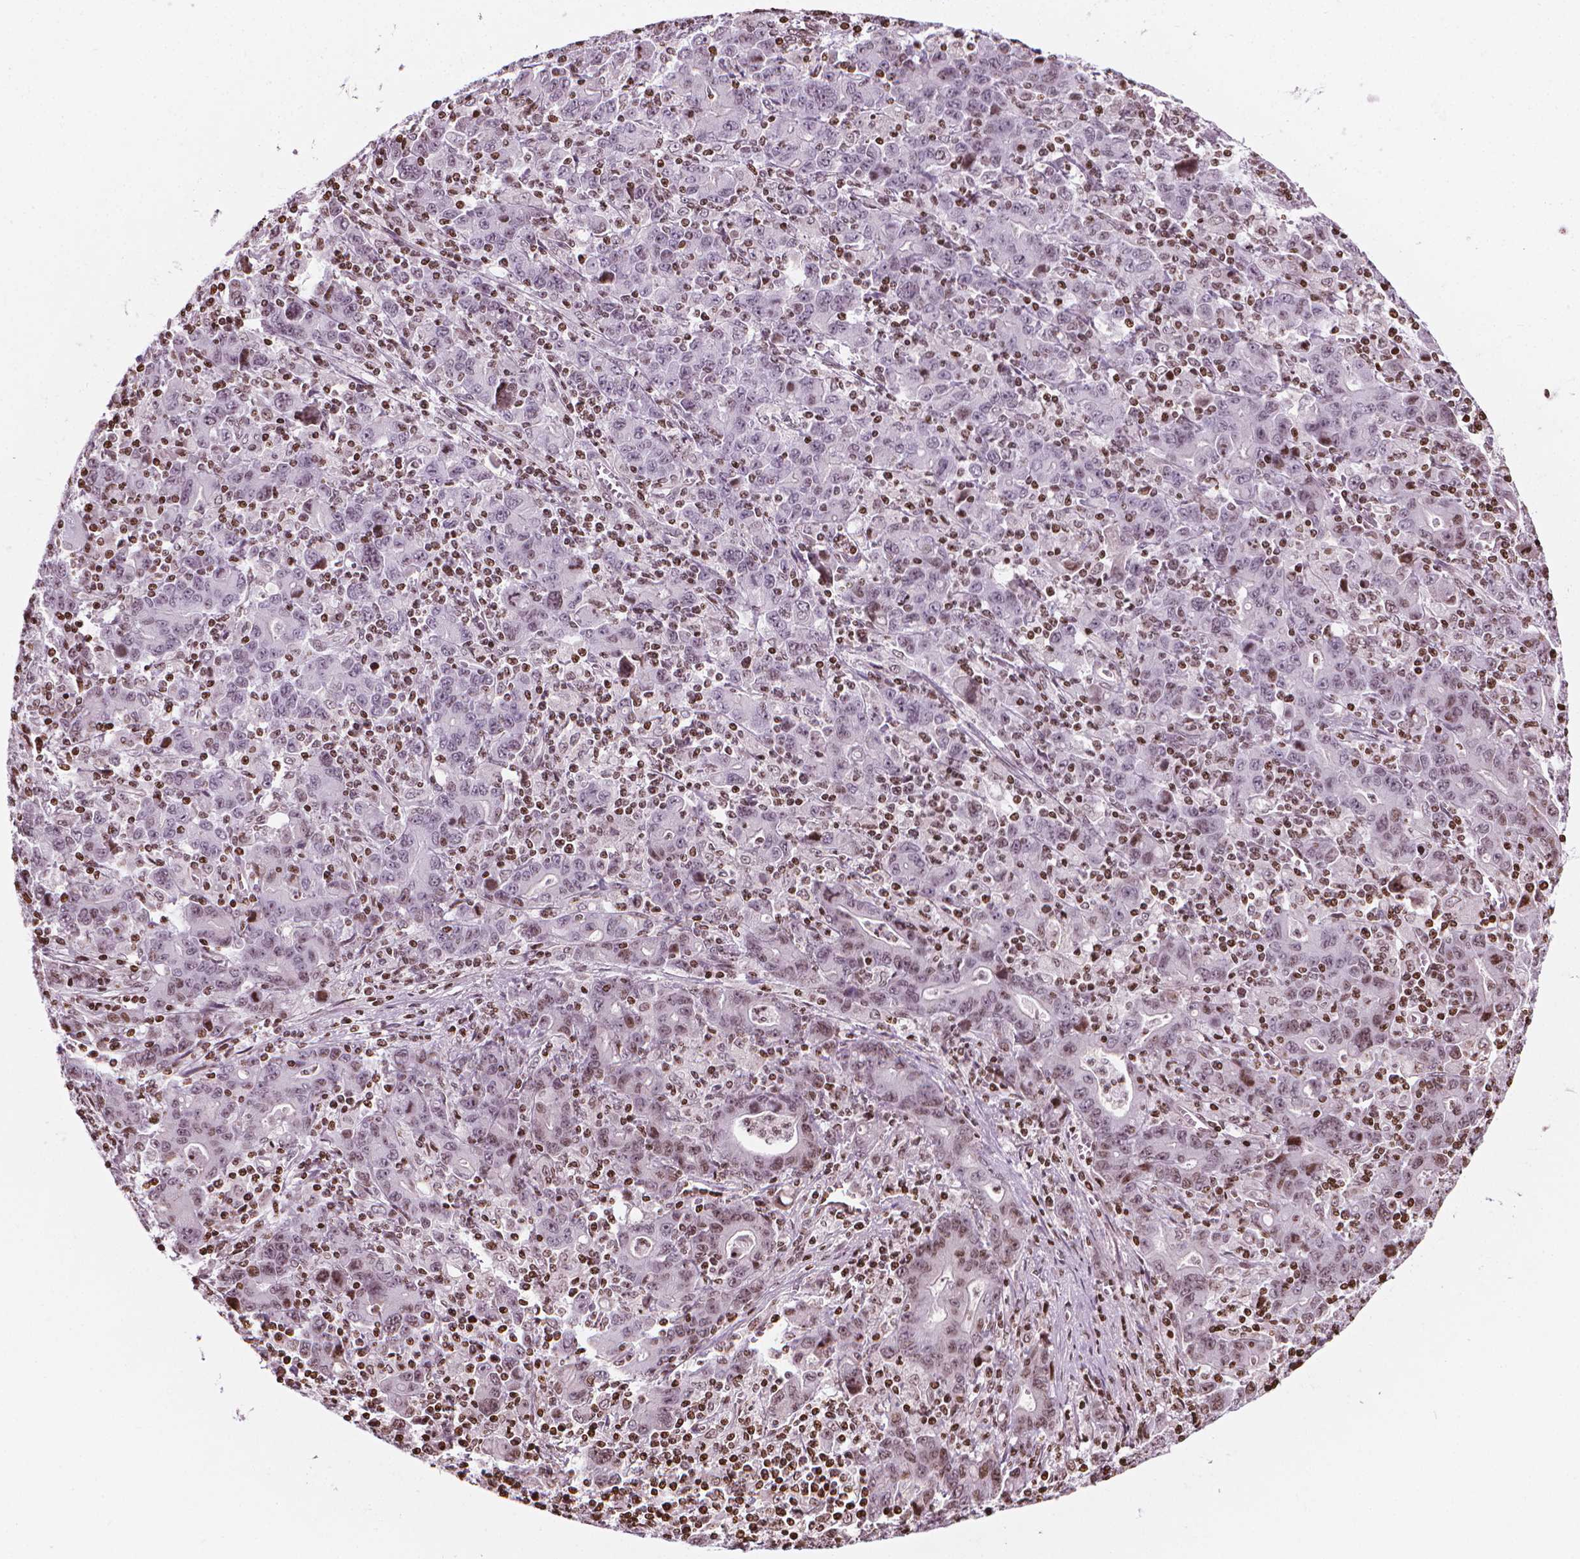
{"staining": {"intensity": "weak", "quantity": "<25%", "location": "nuclear"}, "tissue": "stomach cancer", "cell_type": "Tumor cells", "image_type": "cancer", "snomed": [{"axis": "morphology", "description": "Adenocarcinoma, NOS"}, {"axis": "topography", "description": "Stomach, upper"}], "caption": "An image of stomach adenocarcinoma stained for a protein demonstrates no brown staining in tumor cells. (Stains: DAB immunohistochemistry (IHC) with hematoxylin counter stain, Microscopy: brightfield microscopy at high magnification).", "gene": "PIP4K2A", "patient": {"sex": "male", "age": 69}}